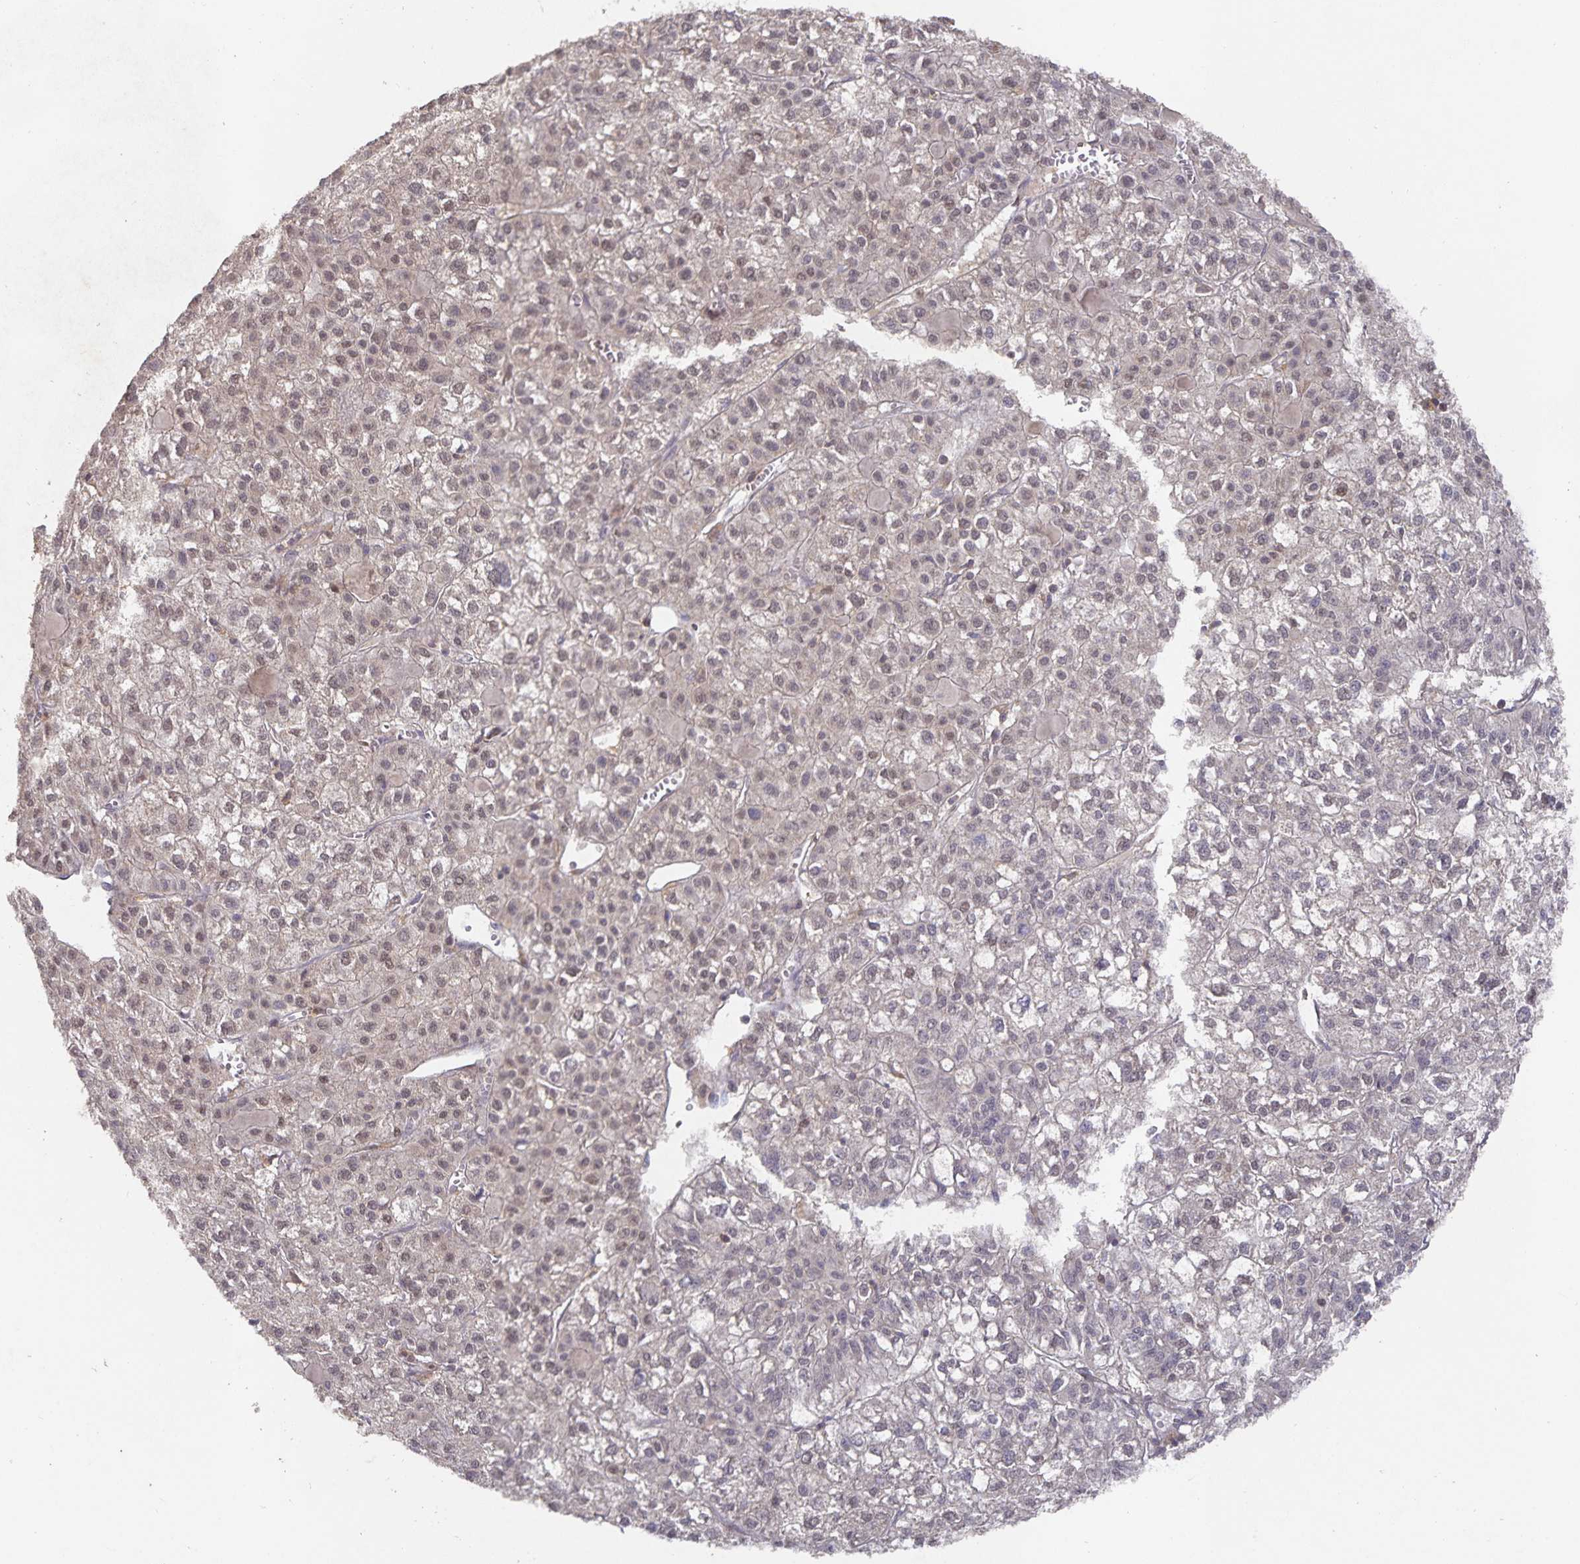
{"staining": {"intensity": "weak", "quantity": "<25%", "location": "nuclear"}, "tissue": "liver cancer", "cell_type": "Tumor cells", "image_type": "cancer", "snomed": [{"axis": "morphology", "description": "Carcinoma, Hepatocellular, NOS"}, {"axis": "topography", "description": "Liver"}], "caption": "A photomicrograph of human liver cancer (hepatocellular carcinoma) is negative for staining in tumor cells.", "gene": "HEPN1", "patient": {"sex": "female", "age": 43}}